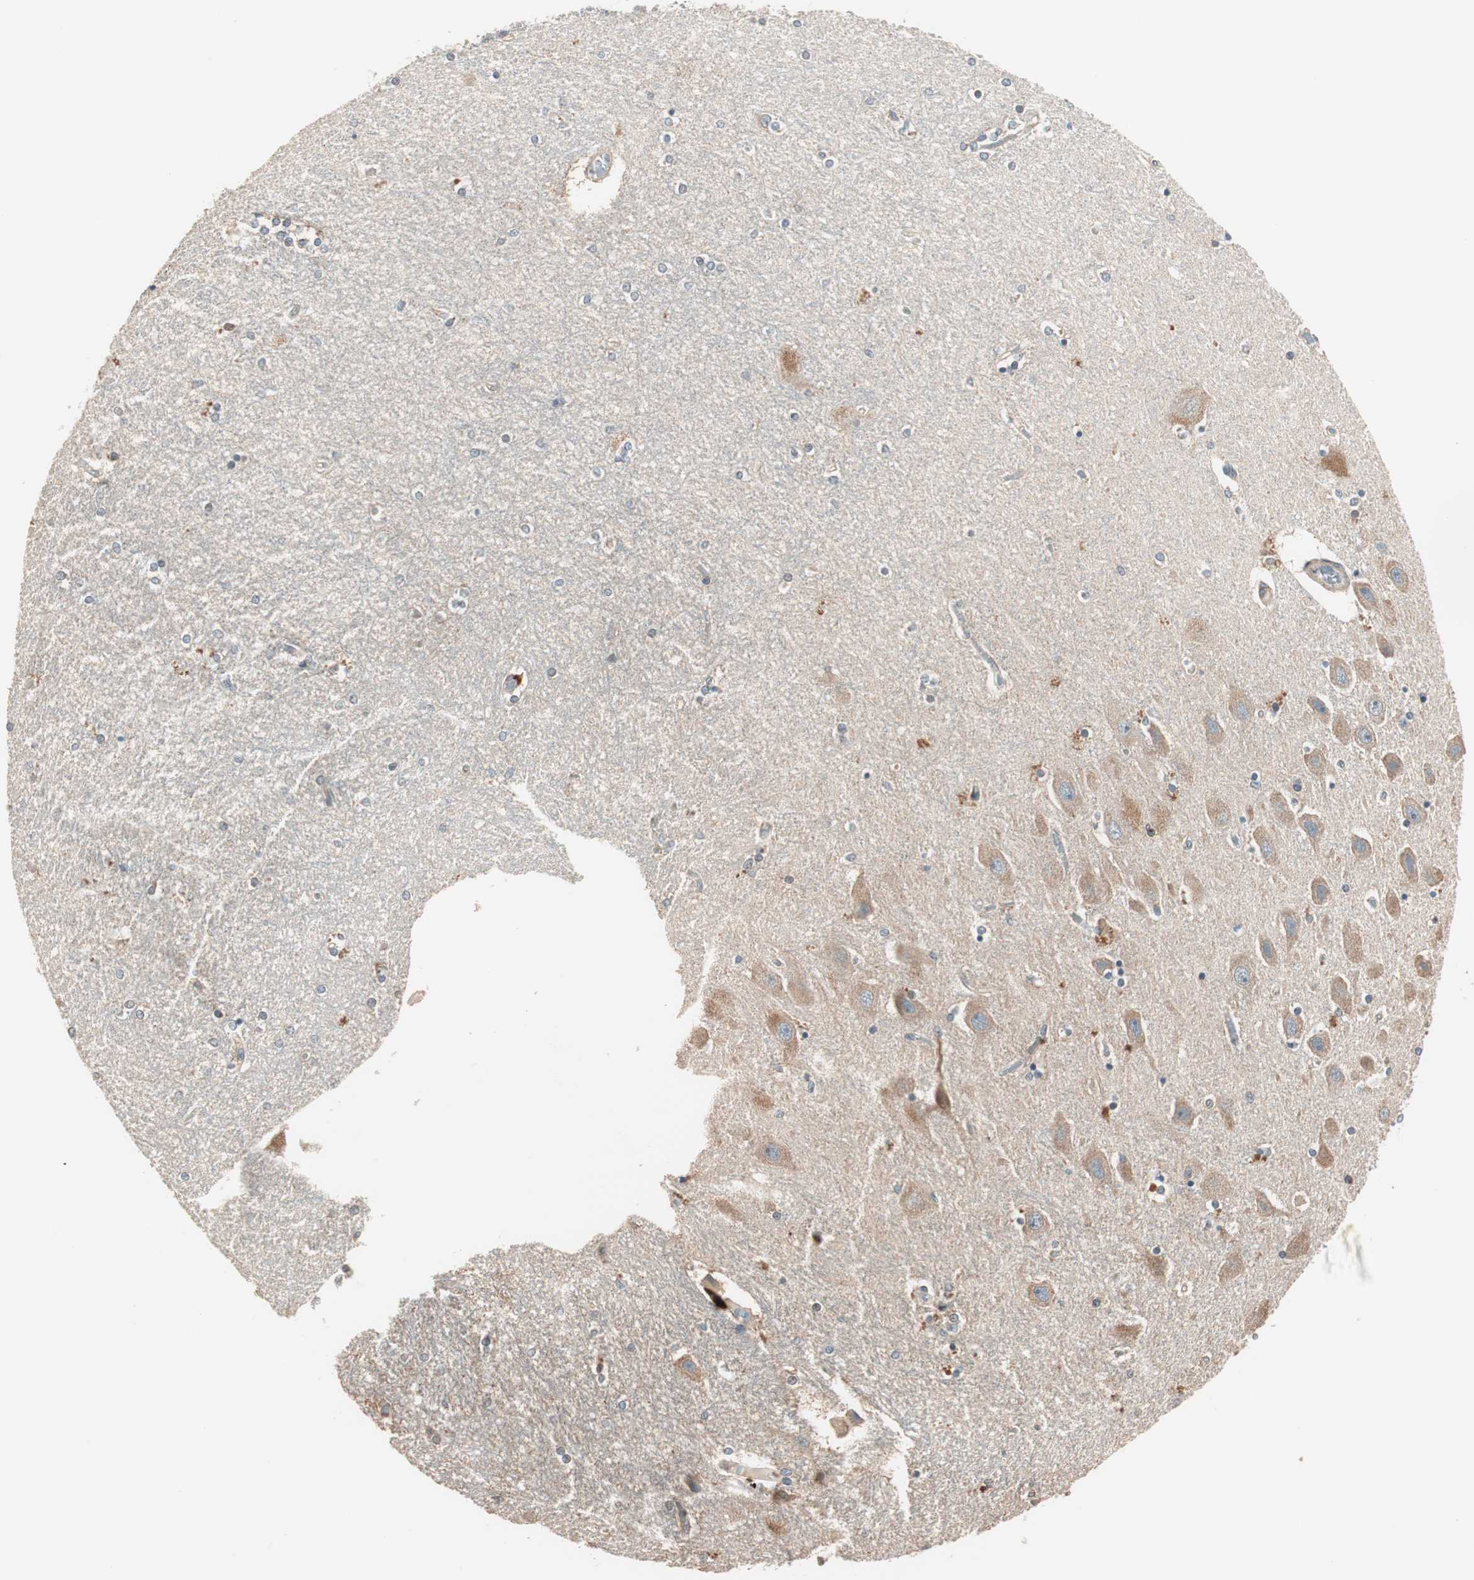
{"staining": {"intensity": "weak", "quantity": "<25%", "location": "cytoplasmic/membranous"}, "tissue": "hippocampus", "cell_type": "Glial cells", "image_type": "normal", "snomed": [{"axis": "morphology", "description": "Normal tissue, NOS"}, {"axis": "topography", "description": "Hippocampus"}], "caption": "Image shows no protein staining in glial cells of normal hippocampus.", "gene": "NFRKB", "patient": {"sex": "female", "age": 54}}